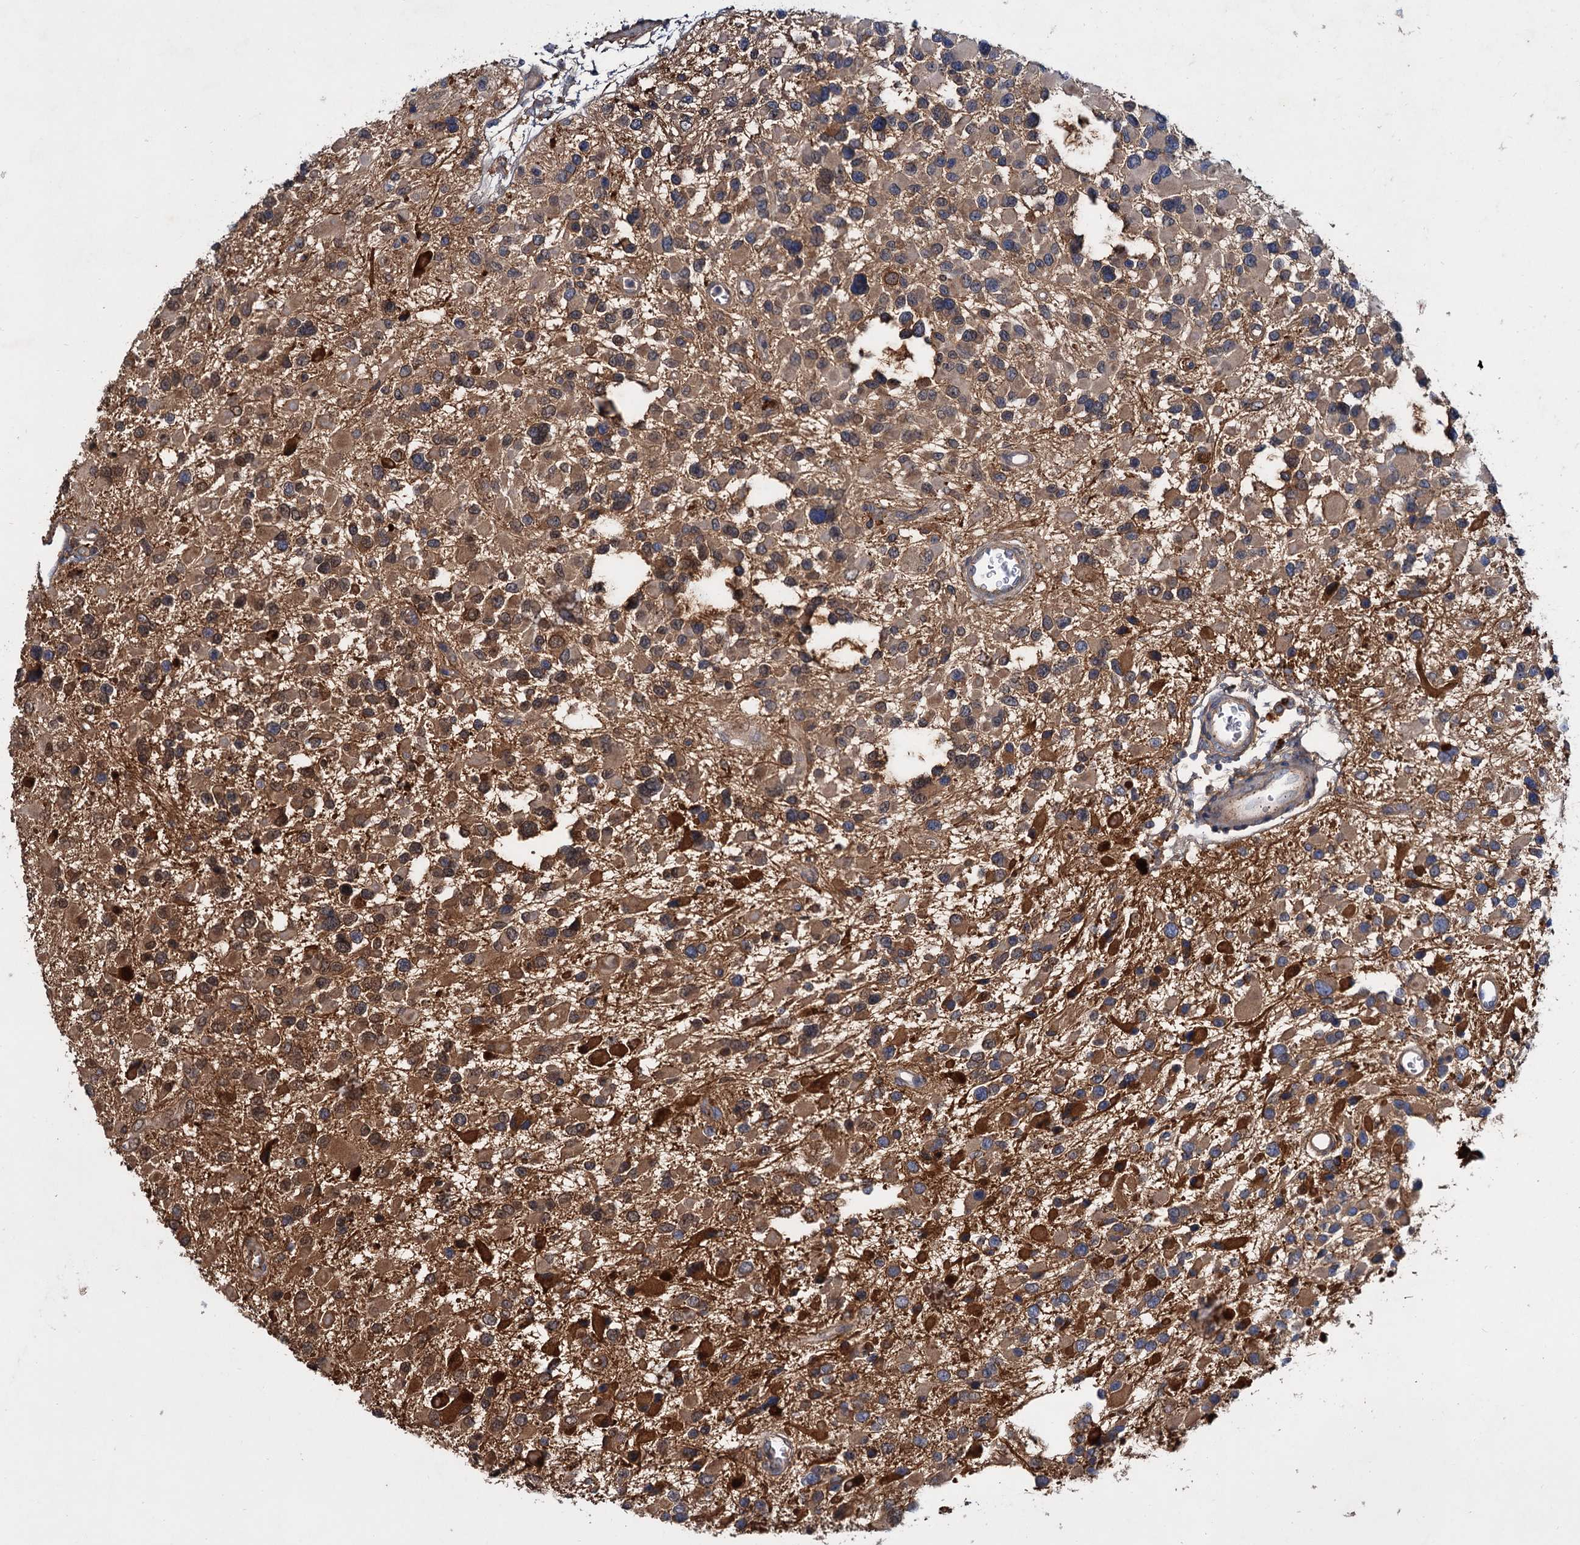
{"staining": {"intensity": "moderate", "quantity": ">75%", "location": "cytoplasmic/membranous,nuclear"}, "tissue": "glioma", "cell_type": "Tumor cells", "image_type": "cancer", "snomed": [{"axis": "morphology", "description": "Glioma, malignant, High grade"}, {"axis": "topography", "description": "Brain"}], "caption": "This is a histology image of IHC staining of glioma, which shows moderate staining in the cytoplasmic/membranous and nuclear of tumor cells.", "gene": "CHRD", "patient": {"sex": "male", "age": 53}}